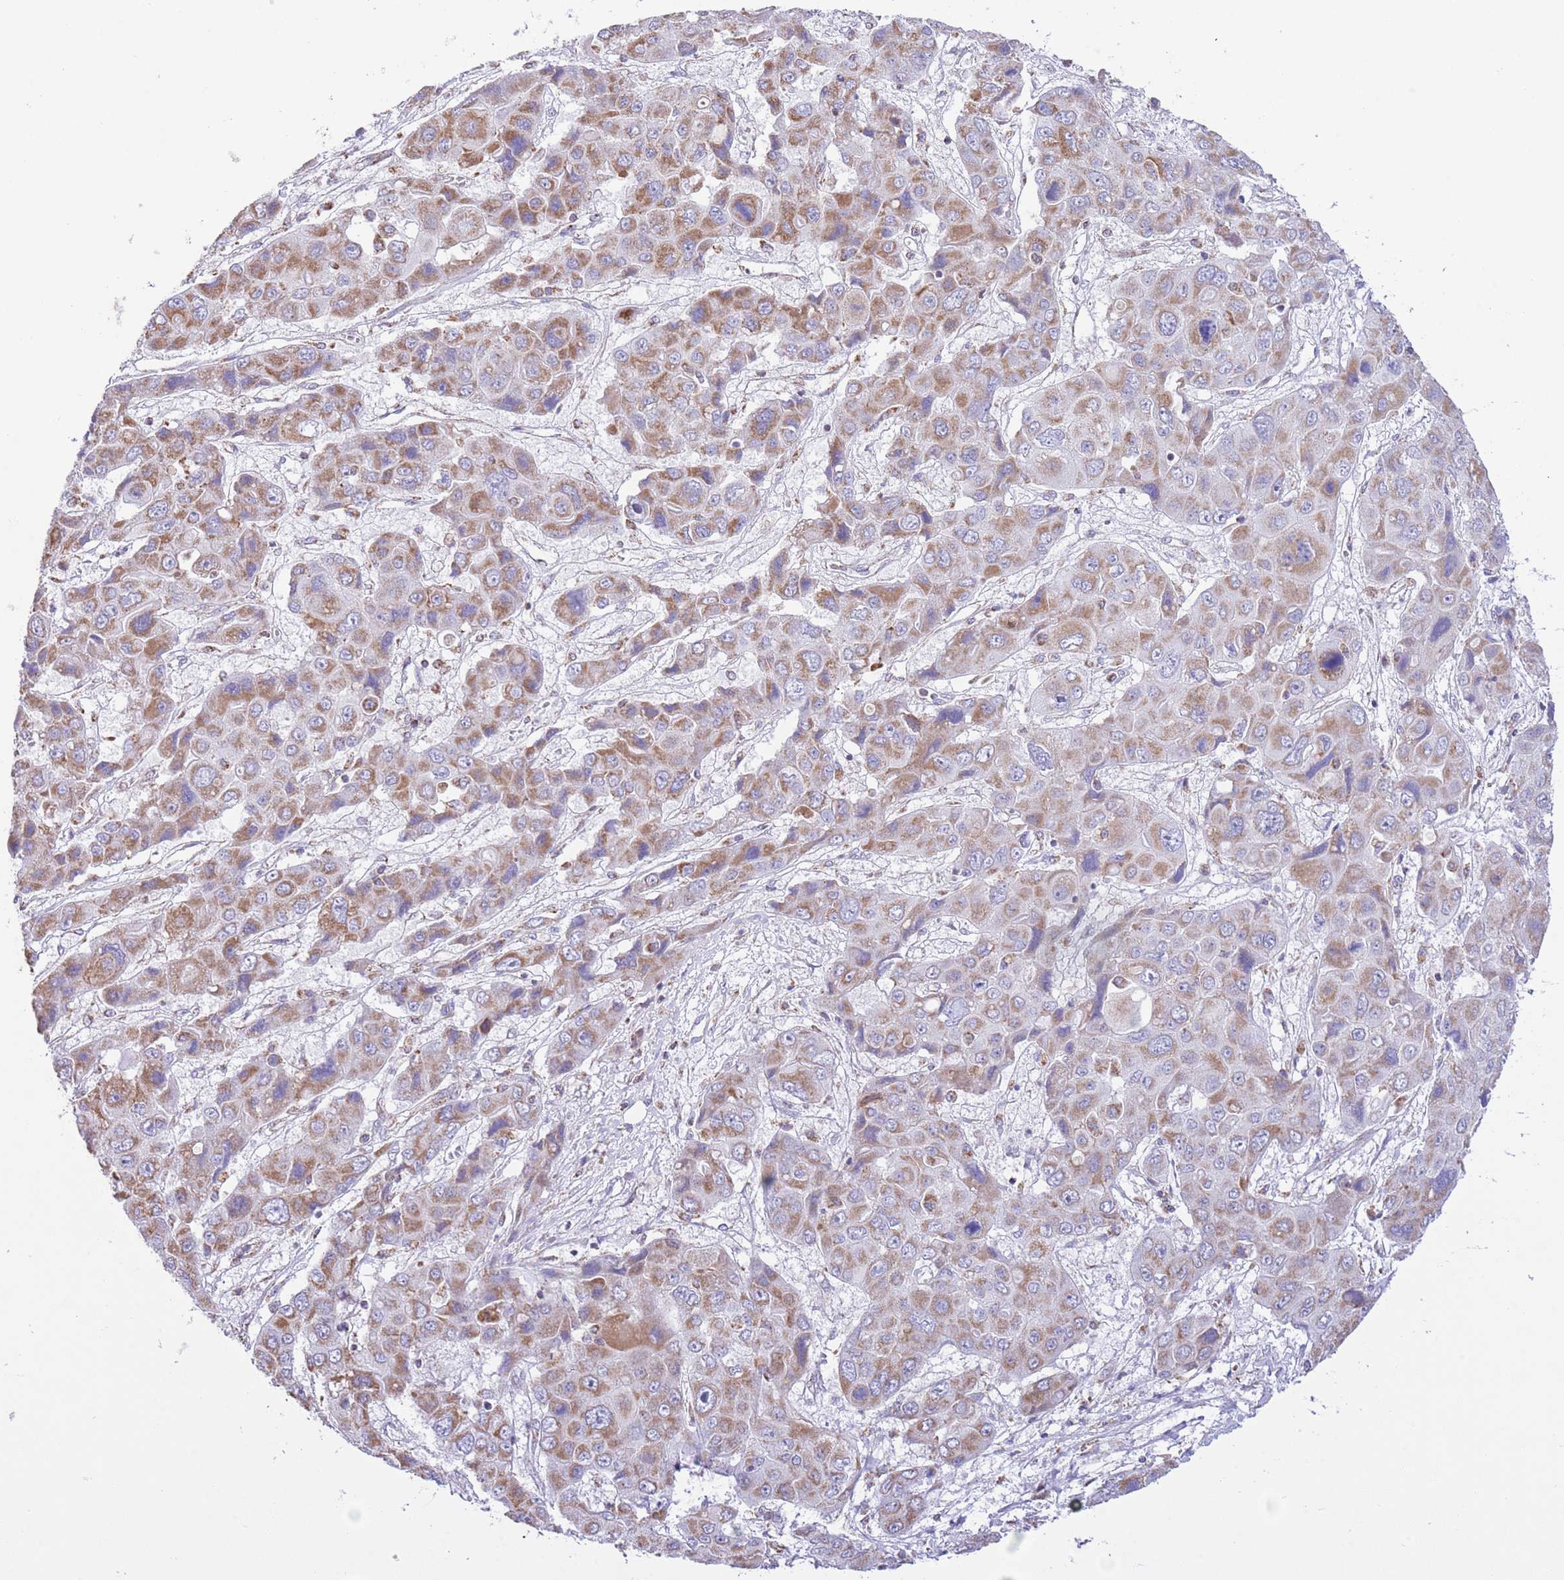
{"staining": {"intensity": "moderate", "quantity": ">75%", "location": "cytoplasmic/membranous"}, "tissue": "liver cancer", "cell_type": "Tumor cells", "image_type": "cancer", "snomed": [{"axis": "morphology", "description": "Cholangiocarcinoma"}, {"axis": "topography", "description": "Liver"}], "caption": "Liver cancer stained for a protein (brown) exhibits moderate cytoplasmic/membranous positive expression in about >75% of tumor cells.", "gene": "TEKTIP1", "patient": {"sex": "male", "age": 67}}